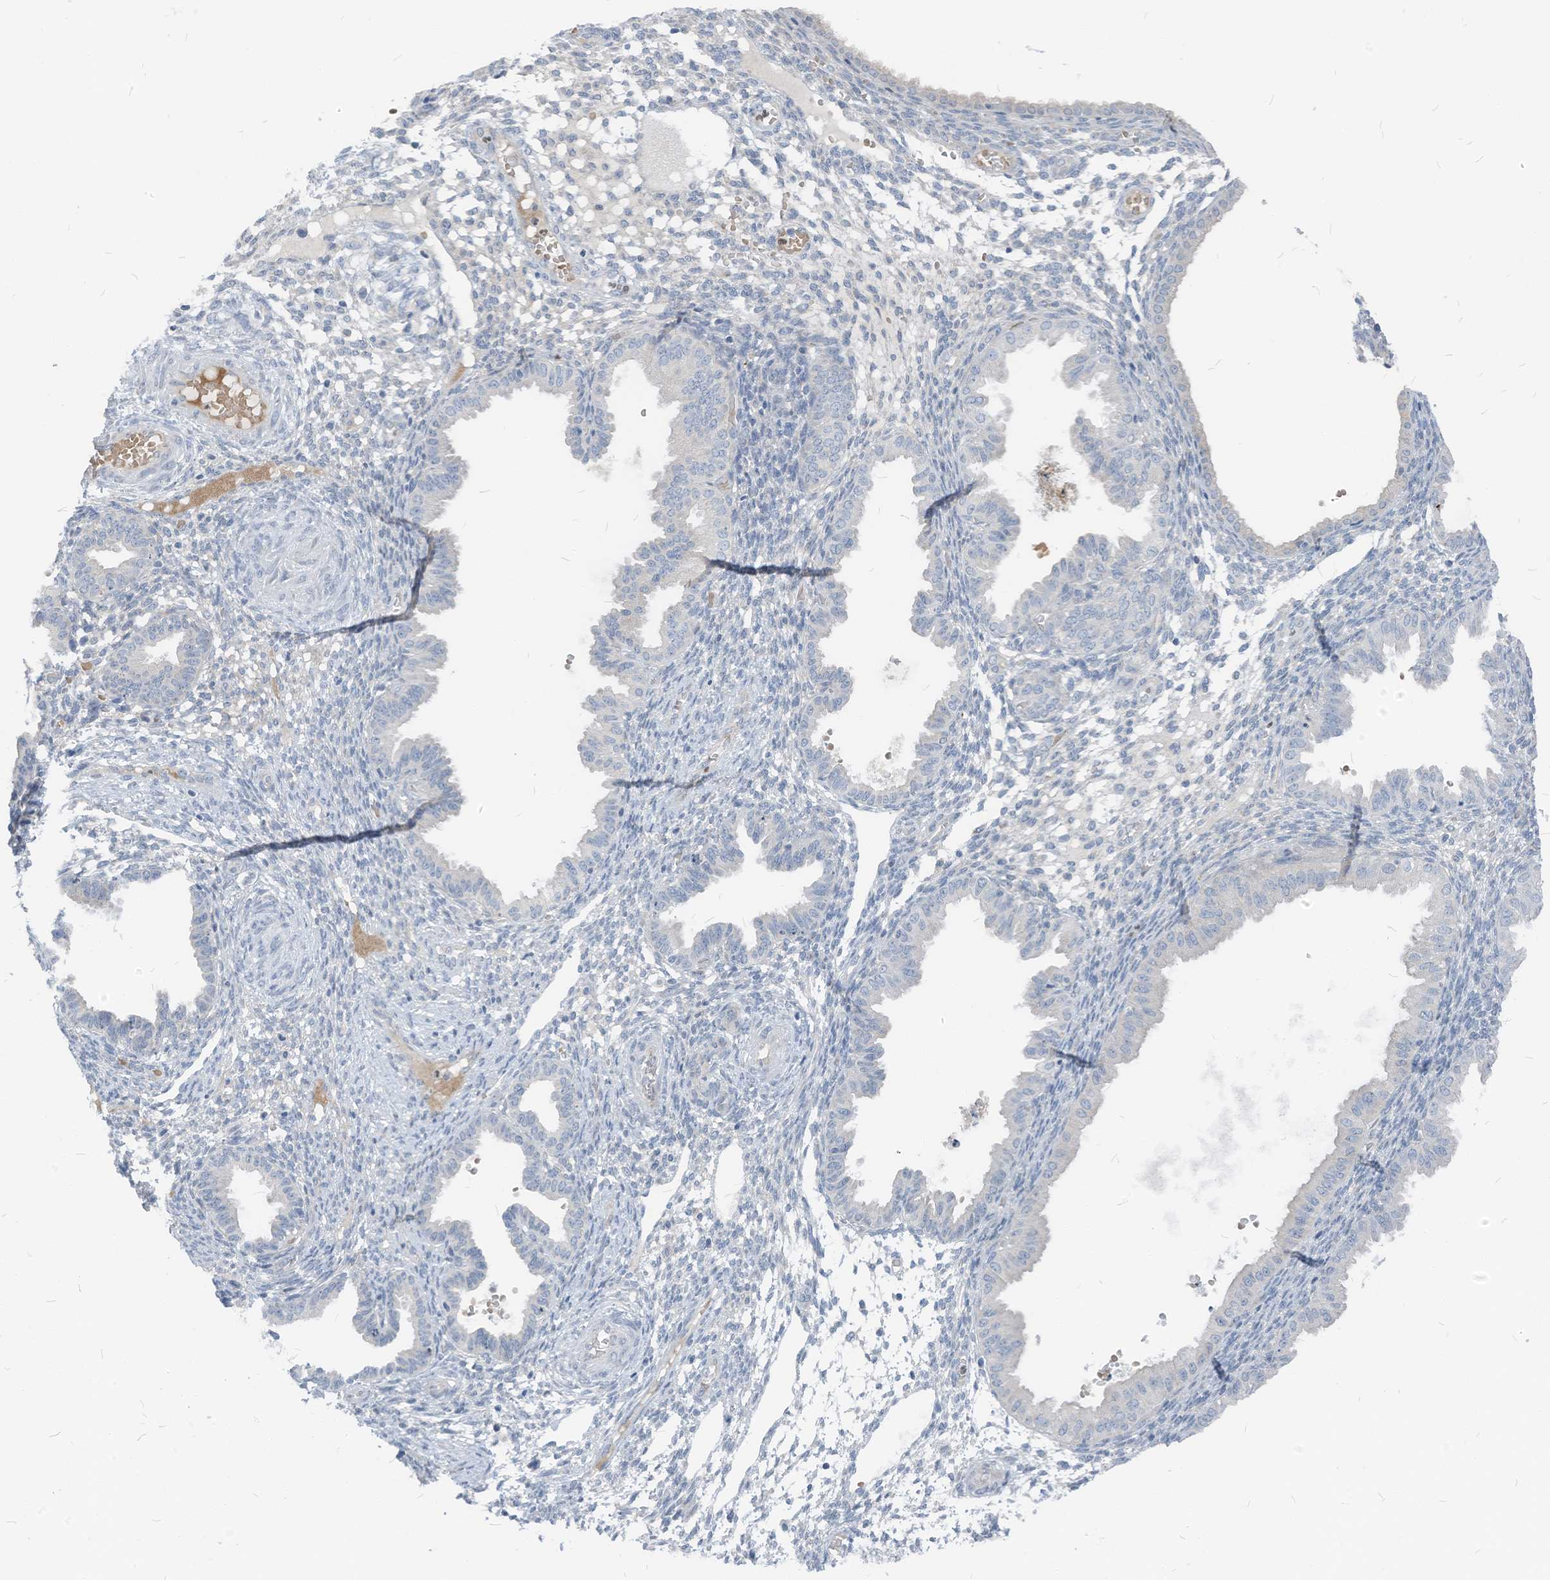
{"staining": {"intensity": "negative", "quantity": "none", "location": "none"}, "tissue": "endometrium", "cell_type": "Cells in endometrial stroma", "image_type": "normal", "snomed": [{"axis": "morphology", "description": "Normal tissue, NOS"}, {"axis": "topography", "description": "Endometrium"}], "caption": "A high-resolution micrograph shows IHC staining of normal endometrium, which exhibits no significant expression in cells in endometrial stroma. (Brightfield microscopy of DAB immunohistochemistry at high magnification).", "gene": "CHMP2B", "patient": {"sex": "female", "age": 33}}